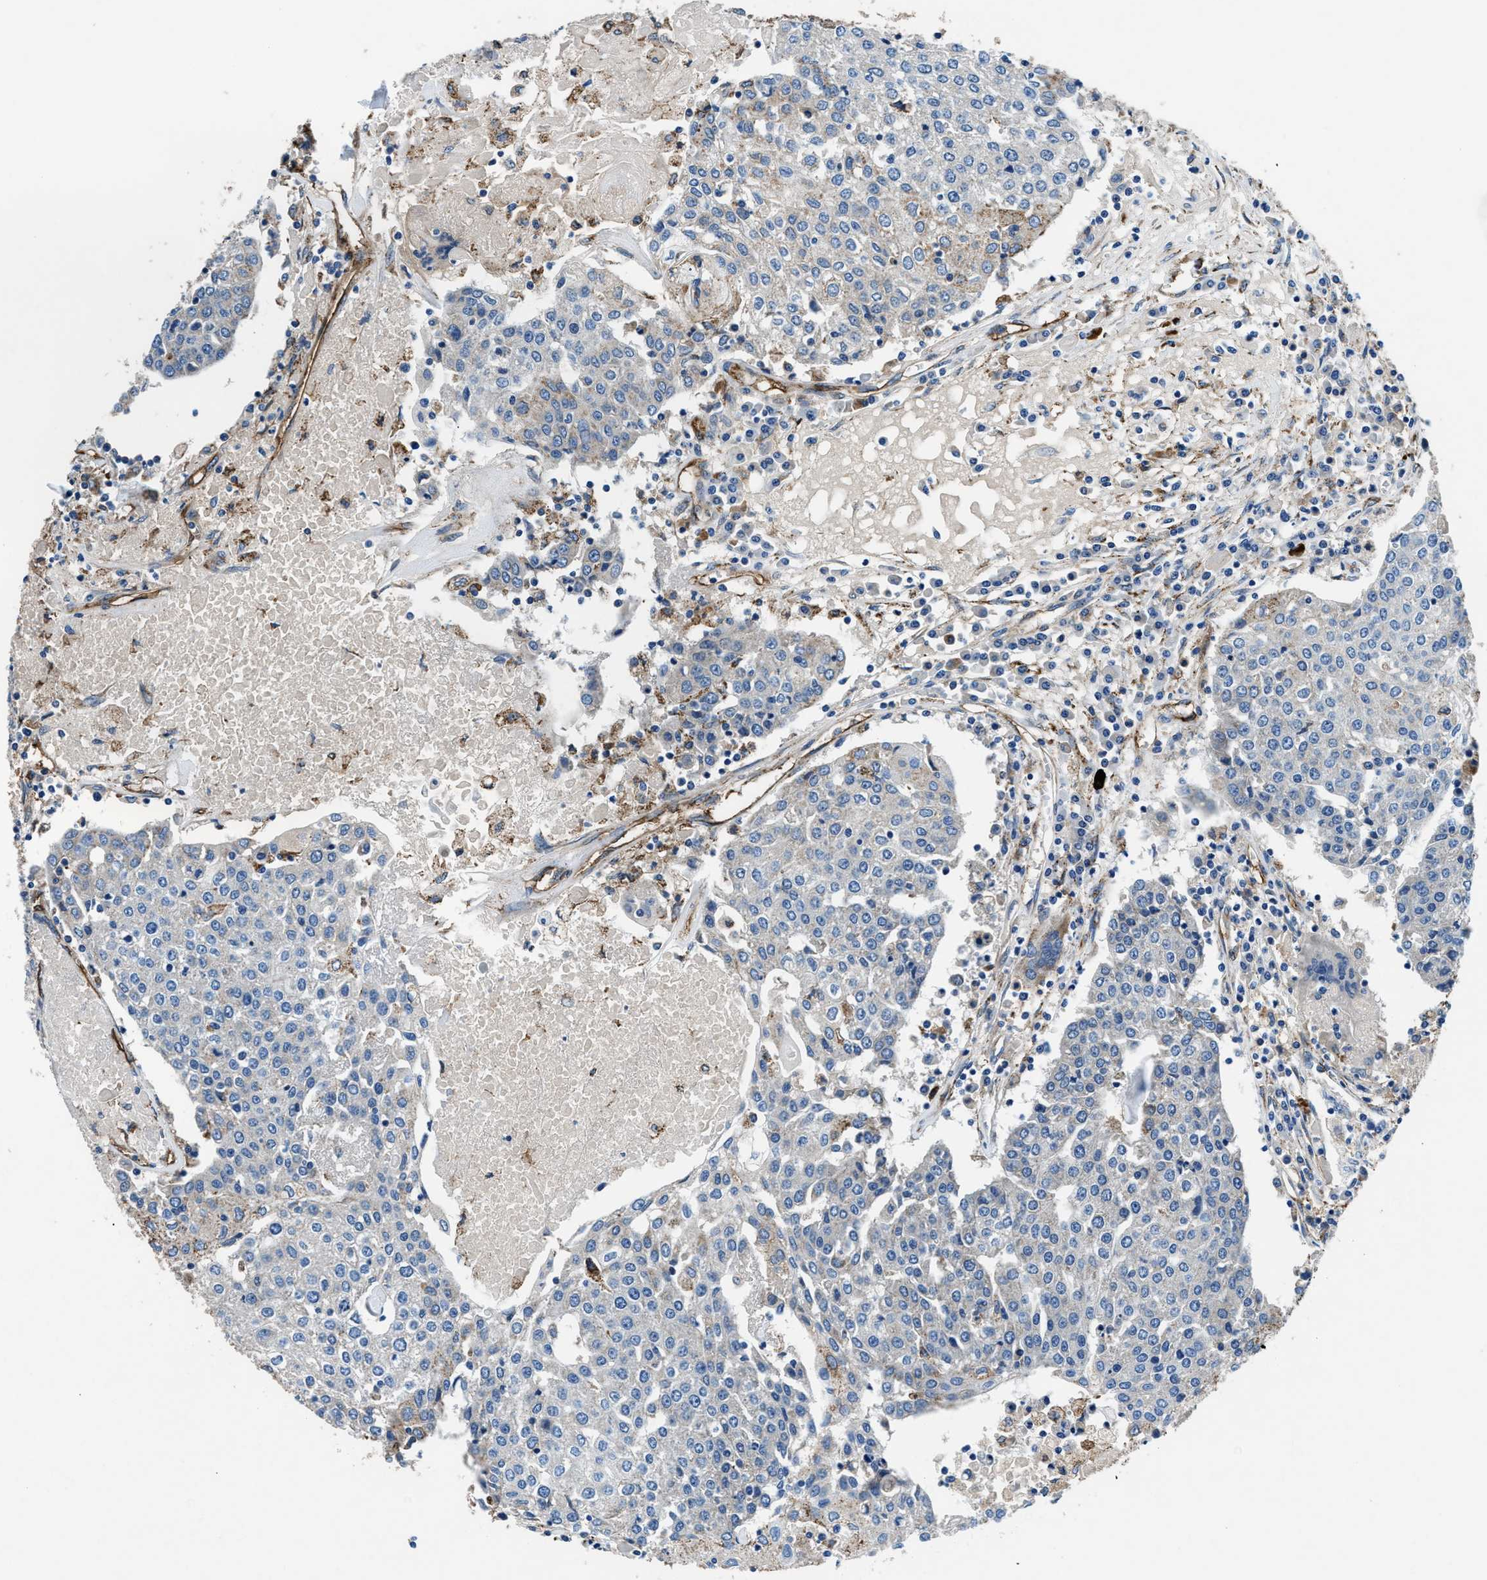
{"staining": {"intensity": "negative", "quantity": "none", "location": "none"}, "tissue": "urothelial cancer", "cell_type": "Tumor cells", "image_type": "cancer", "snomed": [{"axis": "morphology", "description": "Urothelial carcinoma, High grade"}, {"axis": "topography", "description": "Urinary bladder"}], "caption": "This is a micrograph of IHC staining of urothelial cancer, which shows no staining in tumor cells.", "gene": "PRTFDC1", "patient": {"sex": "female", "age": 85}}